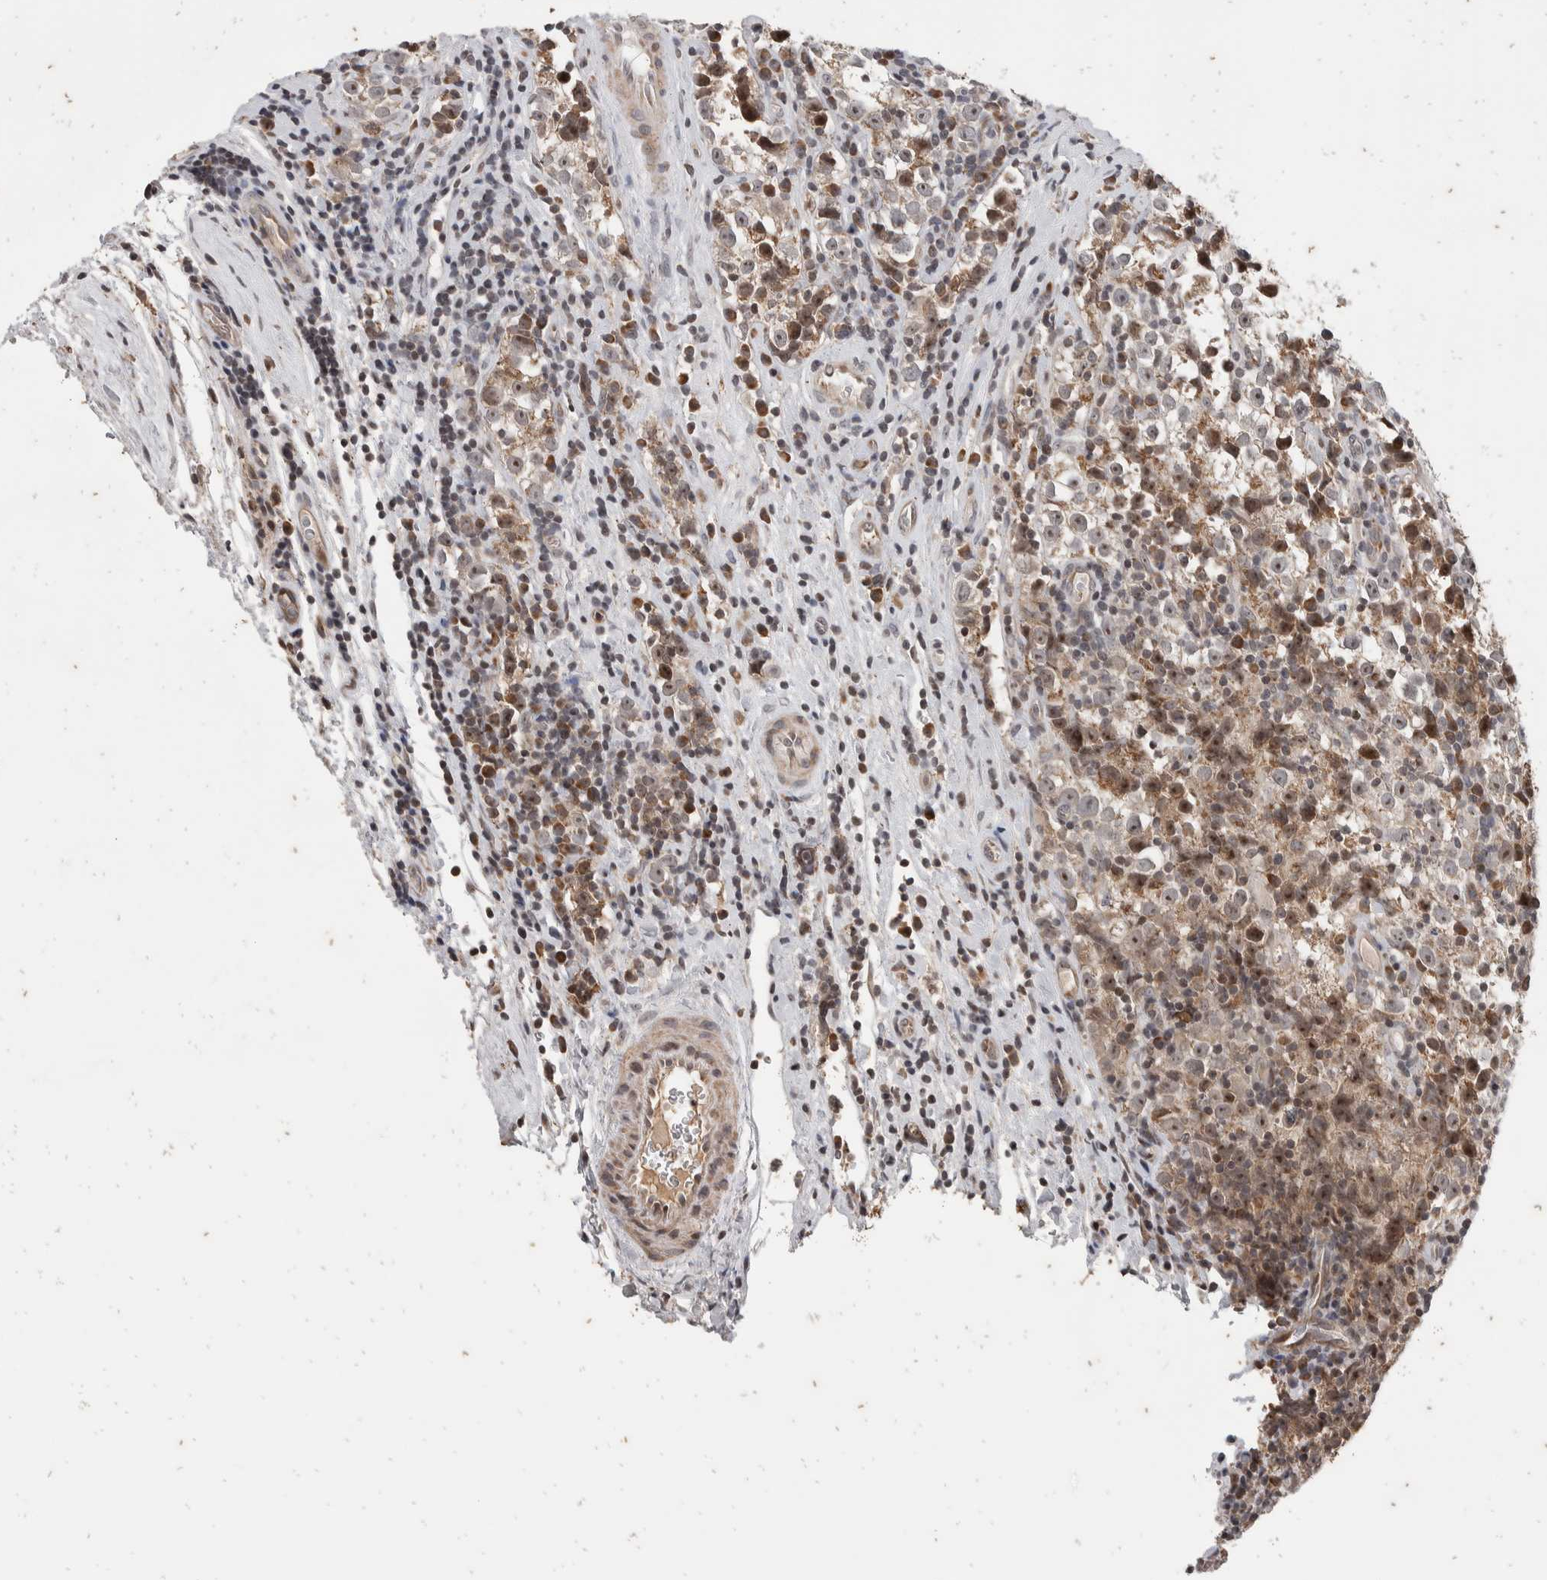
{"staining": {"intensity": "moderate", "quantity": "25%-75%", "location": "nuclear"}, "tissue": "testis cancer", "cell_type": "Tumor cells", "image_type": "cancer", "snomed": [{"axis": "morphology", "description": "Normal tissue, NOS"}, {"axis": "morphology", "description": "Seminoma, NOS"}, {"axis": "topography", "description": "Testis"}], "caption": "Brown immunohistochemical staining in human testis seminoma reveals moderate nuclear positivity in approximately 25%-75% of tumor cells. (IHC, brightfield microscopy, high magnification).", "gene": "ATXN7L1", "patient": {"sex": "male", "age": 43}}